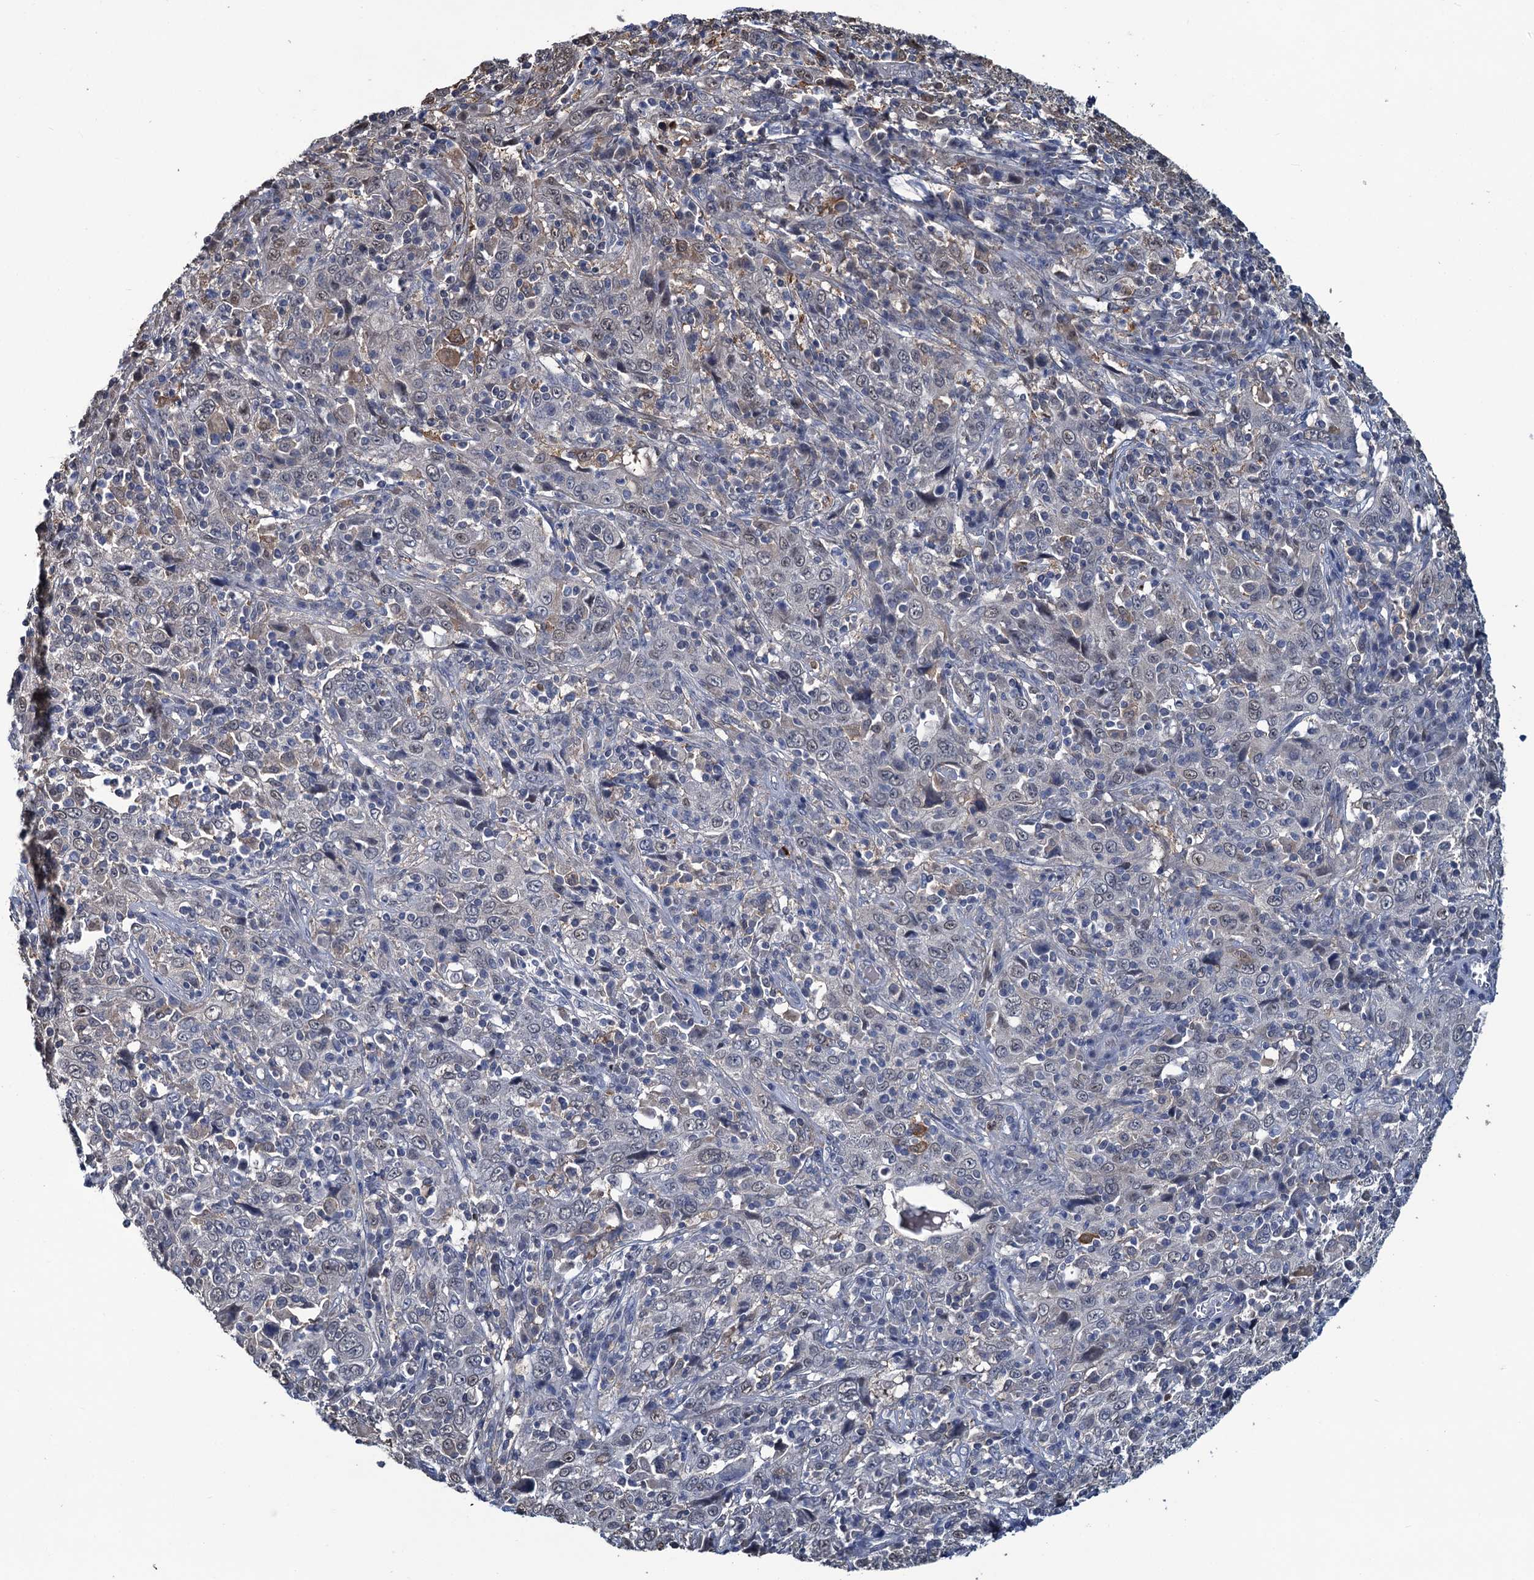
{"staining": {"intensity": "weak", "quantity": "<25%", "location": "nuclear"}, "tissue": "cervical cancer", "cell_type": "Tumor cells", "image_type": "cancer", "snomed": [{"axis": "morphology", "description": "Squamous cell carcinoma, NOS"}, {"axis": "topography", "description": "Cervix"}], "caption": "Immunohistochemical staining of human cervical cancer (squamous cell carcinoma) exhibits no significant expression in tumor cells.", "gene": "RTKN2", "patient": {"sex": "female", "age": 46}}